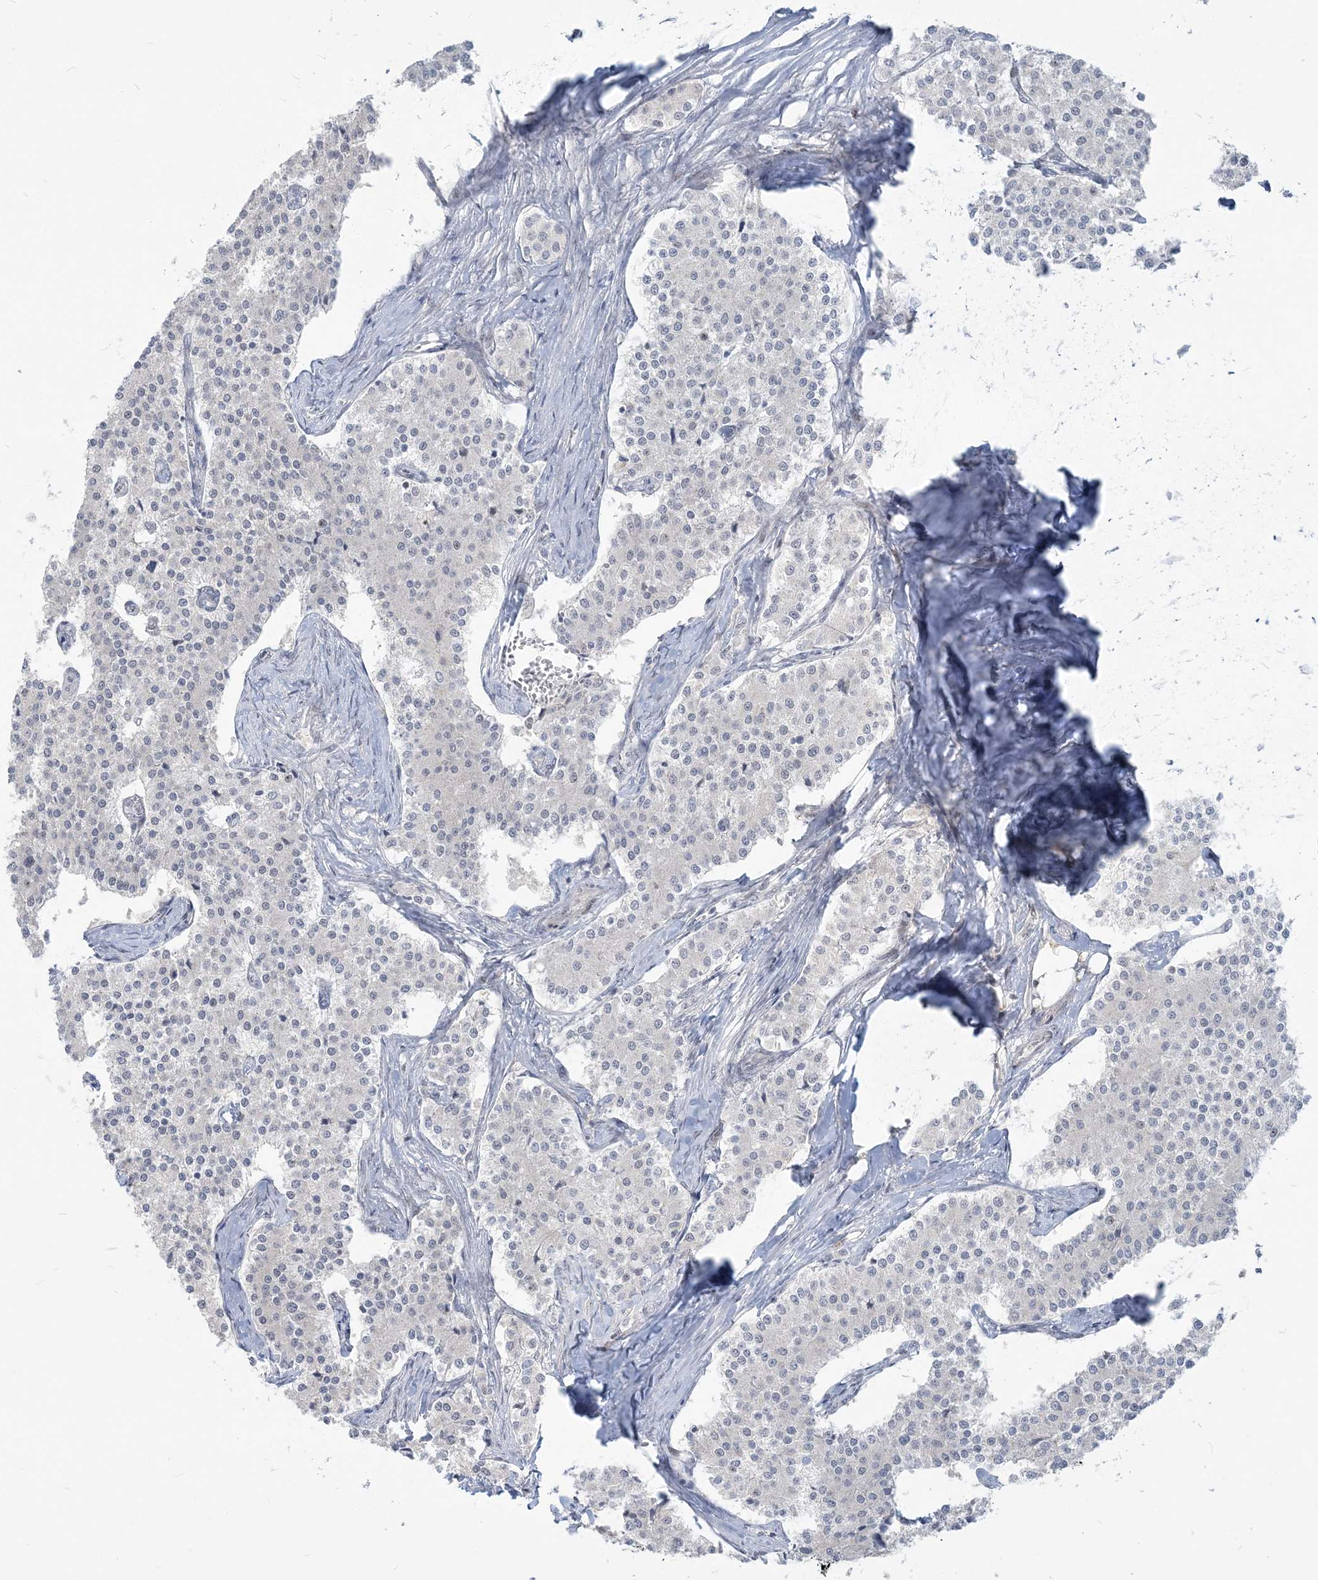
{"staining": {"intensity": "negative", "quantity": "none", "location": "none"}, "tissue": "carcinoid", "cell_type": "Tumor cells", "image_type": "cancer", "snomed": [{"axis": "morphology", "description": "Carcinoid, malignant, NOS"}, {"axis": "topography", "description": "Colon"}], "caption": "Immunohistochemical staining of human carcinoid displays no significant positivity in tumor cells.", "gene": "SDAD1", "patient": {"sex": "female", "age": 52}}